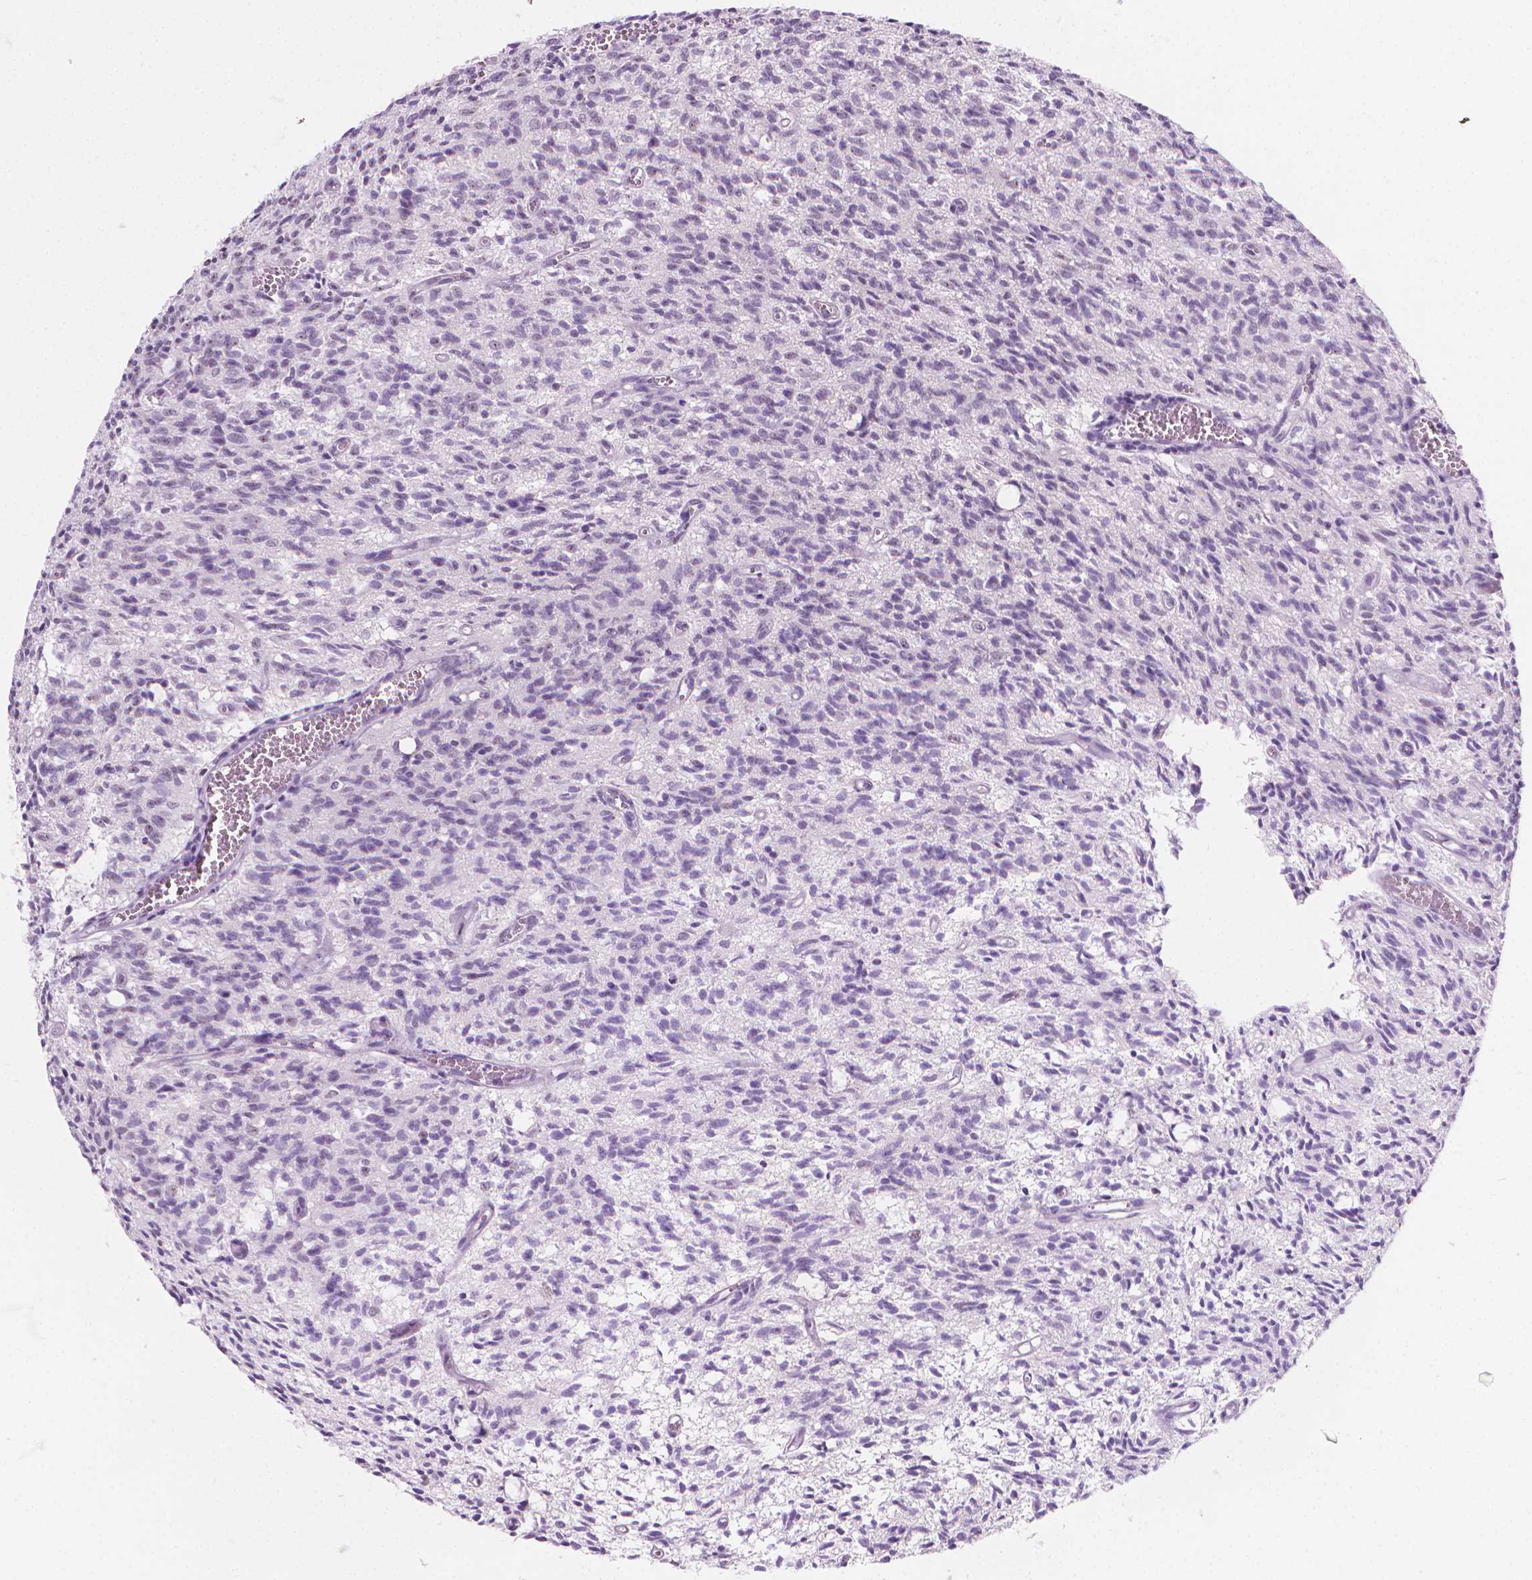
{"staining": {"intensity": "negative", "quantity": "none", "location": "none"}, "tissue": "glioma", "cell_type": "Tumor cells", "image_type": "cancer", "snomed": [{"axis": "morphology", "description": "Glioma, malignant, Low grade"}, {"axis": "topography", "description": "Brain"}], "caption": "The immunohistochemistry image has no significant staining in tumor cells of low-grade glioma (malignant) tissue. (IHC, brightfield microscopy, high magnification).", "gene": "NOL7", "patient": {"sex": "male", "age": 64}}